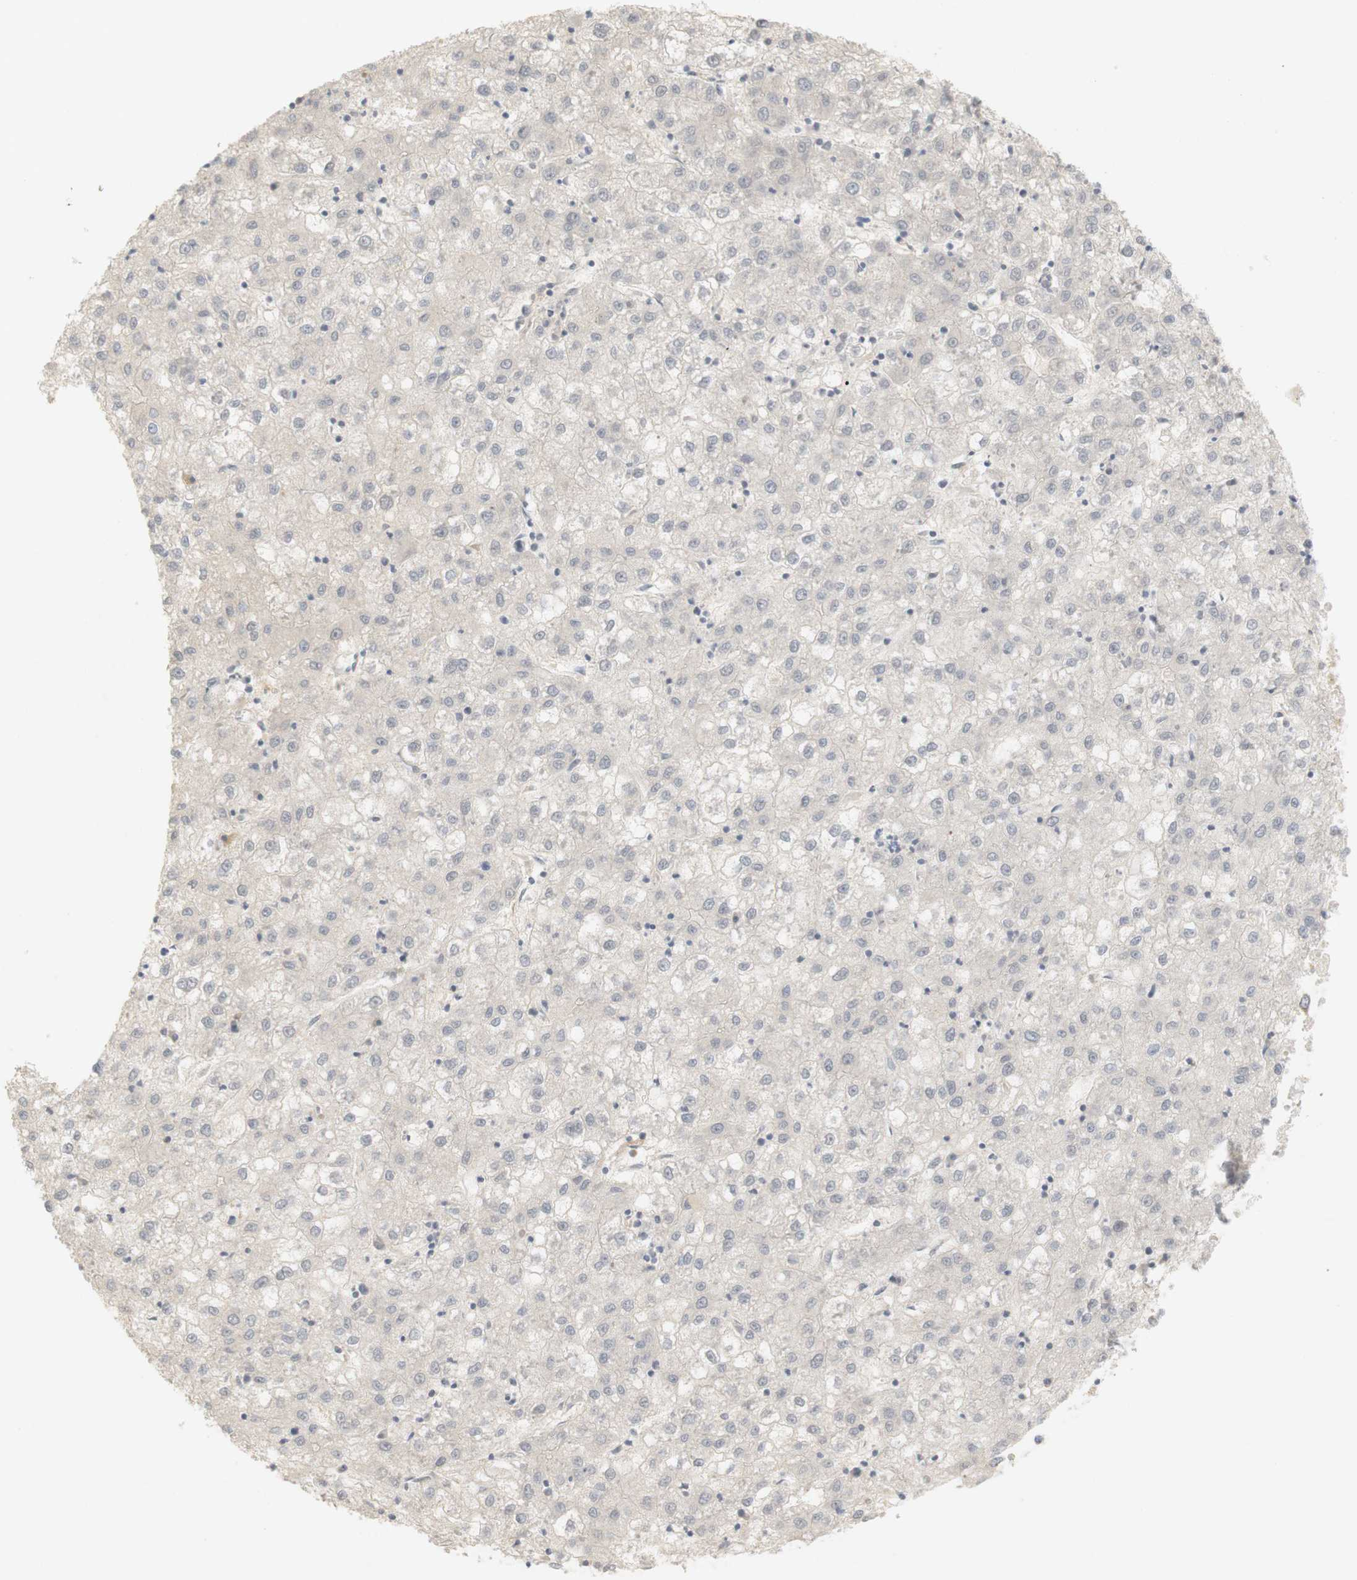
{"staining": {"intensity": "negative", "quantity": "none", "location": "none"}, "tissue": "liver cancer", "cell_type": "Tumor cells", "image_type": "cancer", "snomed": [{"axis": "morphology", "description": "Carcinoma, Hepatocellular, NOS"}, {"axis": "topography", "description": "Liver"}], "caption": "High power microscopy micrograph of an IHC histopathology image of liver cancer, revealing no significant expression in tumor cells.", "gene": "RTN3", "patient": {"sex": "male", "age": 72}}